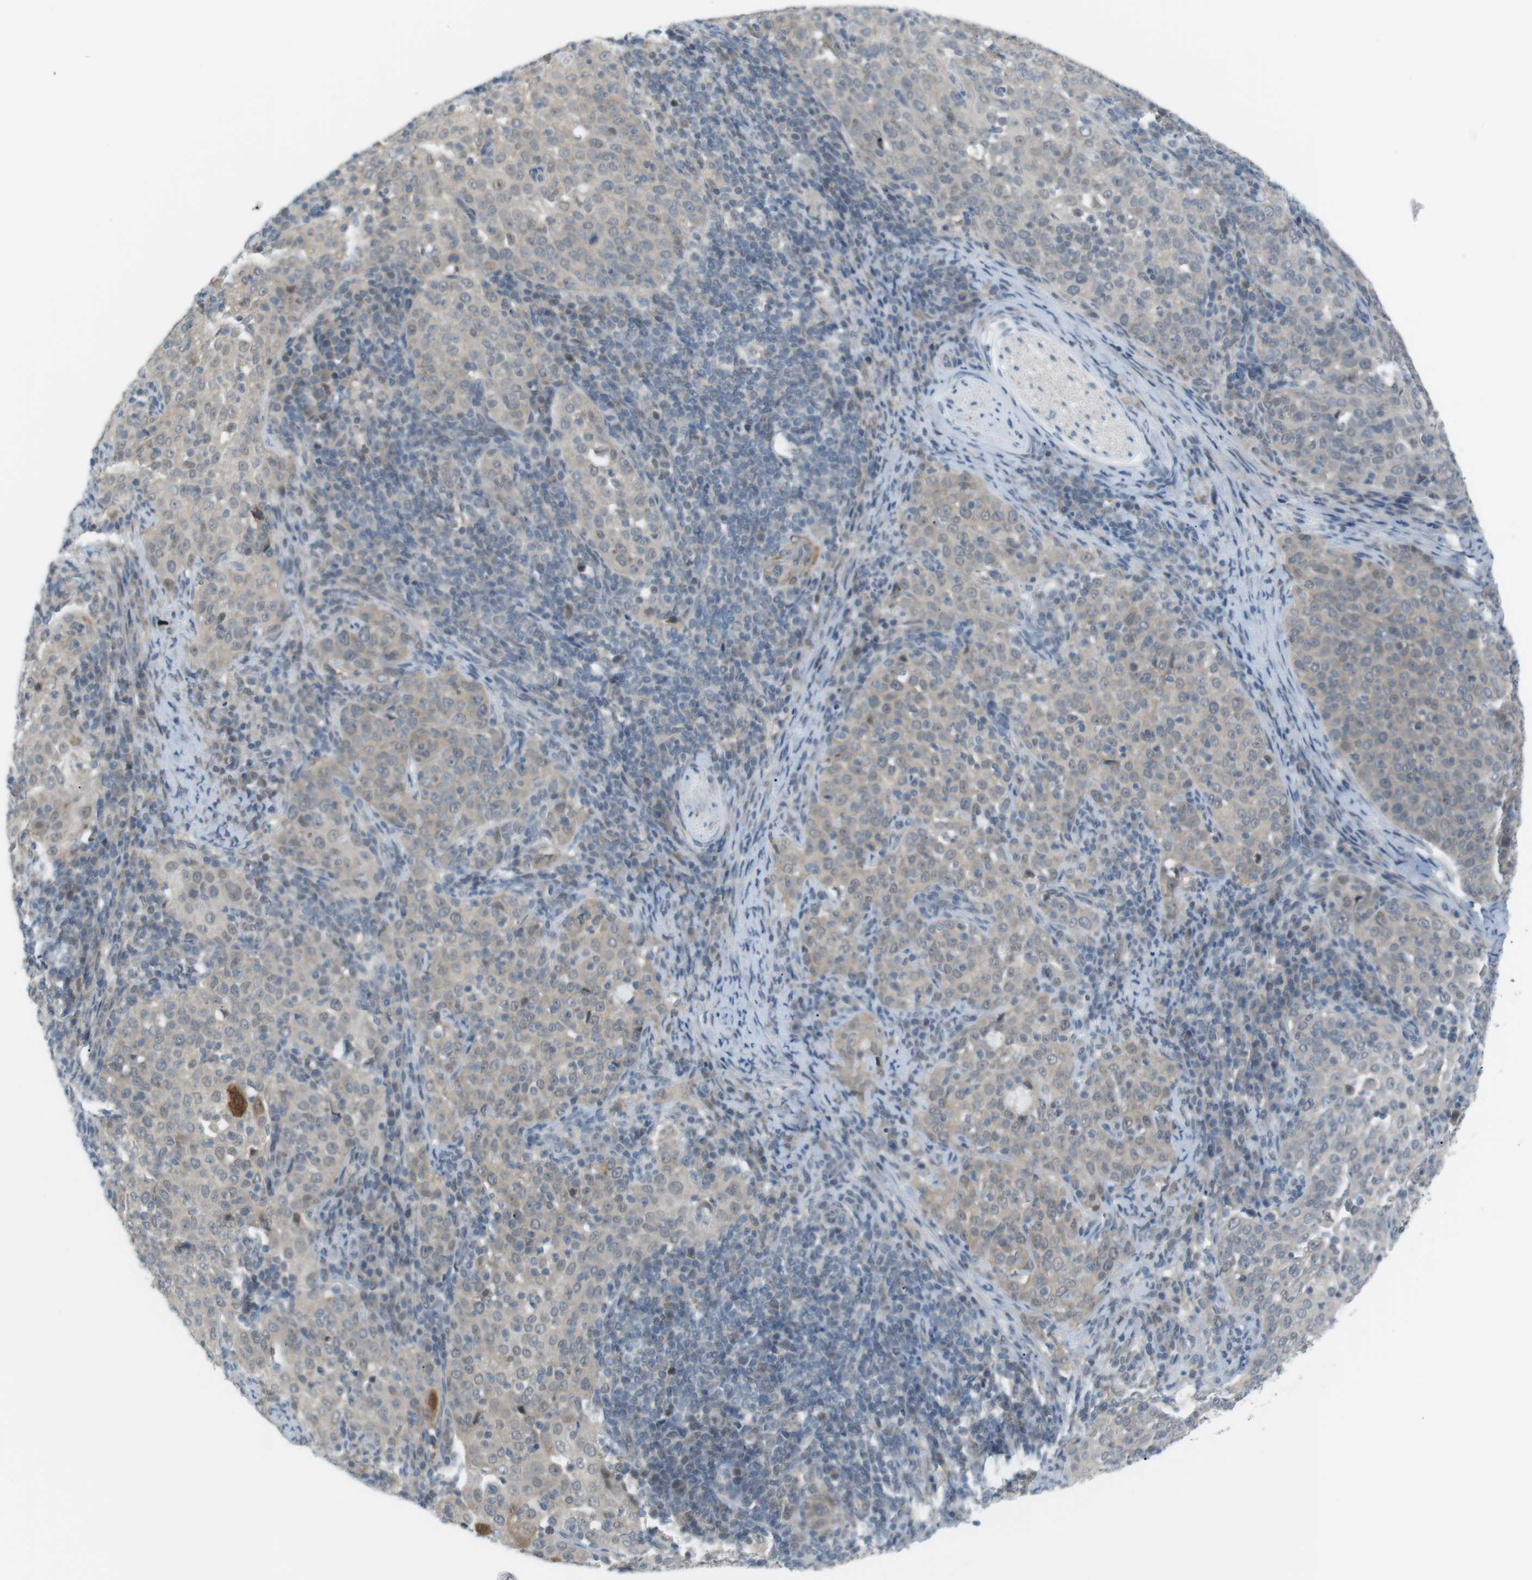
{"staining": {"intensity": "weak", "quantity": ">75%", "location": "cytoplasmic/membranous"}, "tissue": "cervical cancer", "cell_type": "Tumor cells", "image_type": "cancer", "snomed": [{"axis": "morphology", "description": "Squamous cell carcinoma, NOS"}, {"axis": "topography", "description": "Cervix"}], "caption": "Brown immunohistochemical staining in cervical squamous cell carcinoma reveals weak cytoplasmic/membranous positivity in approximately >75% of tumor cells.", "gene": "RTN3", "patient": {"sex": "female", "age": 51}}